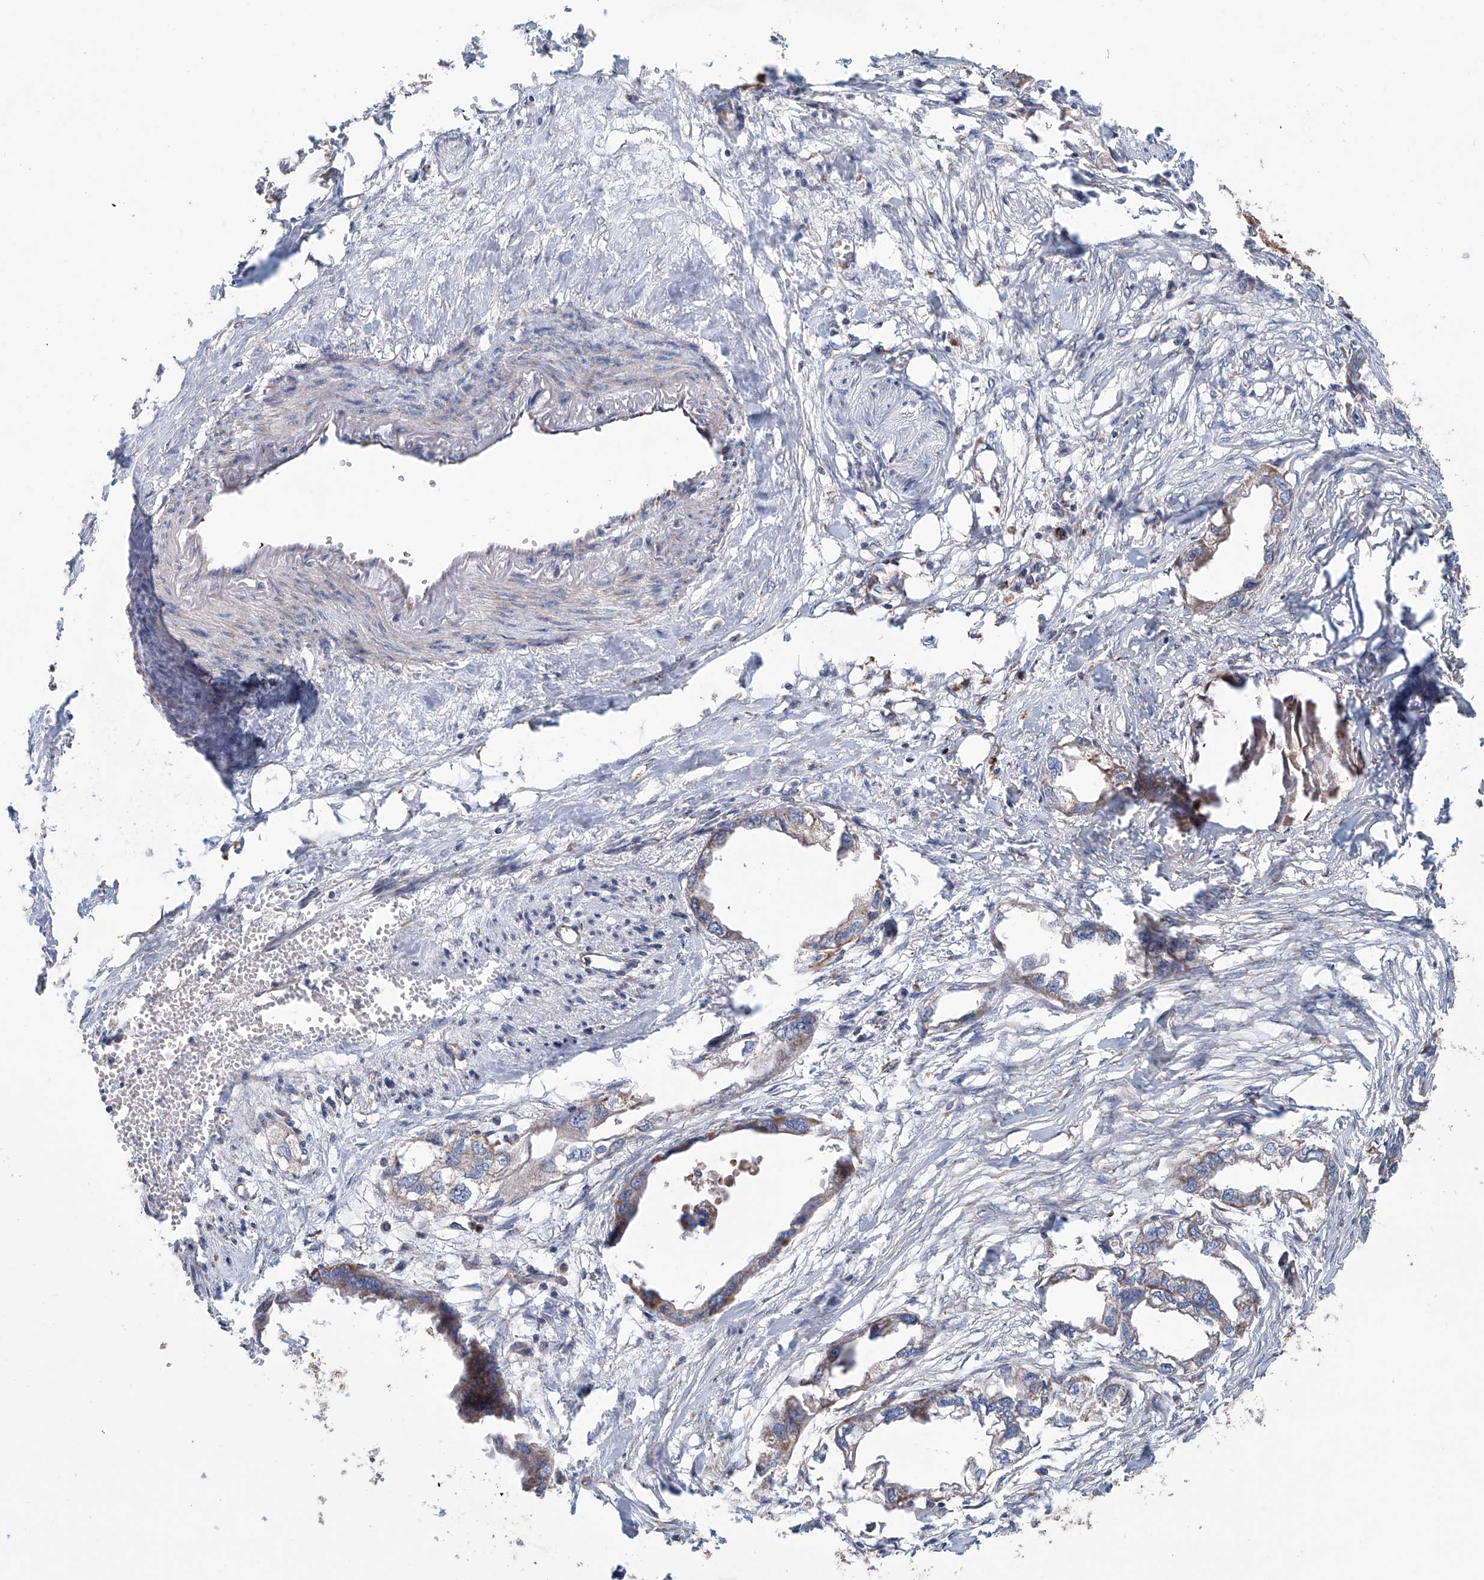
{"staining": {"intensity": "weak", "quantity": "<25%", "location": "cytoplasmic/membranous"}, "tissue": "endometrial cancer", "cell_type": "Tumor cells", "image_type": "cancer", "snomed": [{"axis": "morphology", "description": "Adenocarcinoma, NOS"}, {"axis": "morphology", "description": "Adenocarcinoma, metastatic, NOS"}, {"axis": "topography", "description": "Adipose tissue"}, {"axis": "topography", "description": "Endometrium"}], "caption": "An image of human endometrial cancer (metastatic adenocarcinoma) is negative for staining in tumor cells.", "gene": "MCL1", "patient": {"sex": "female", "age": 67}}